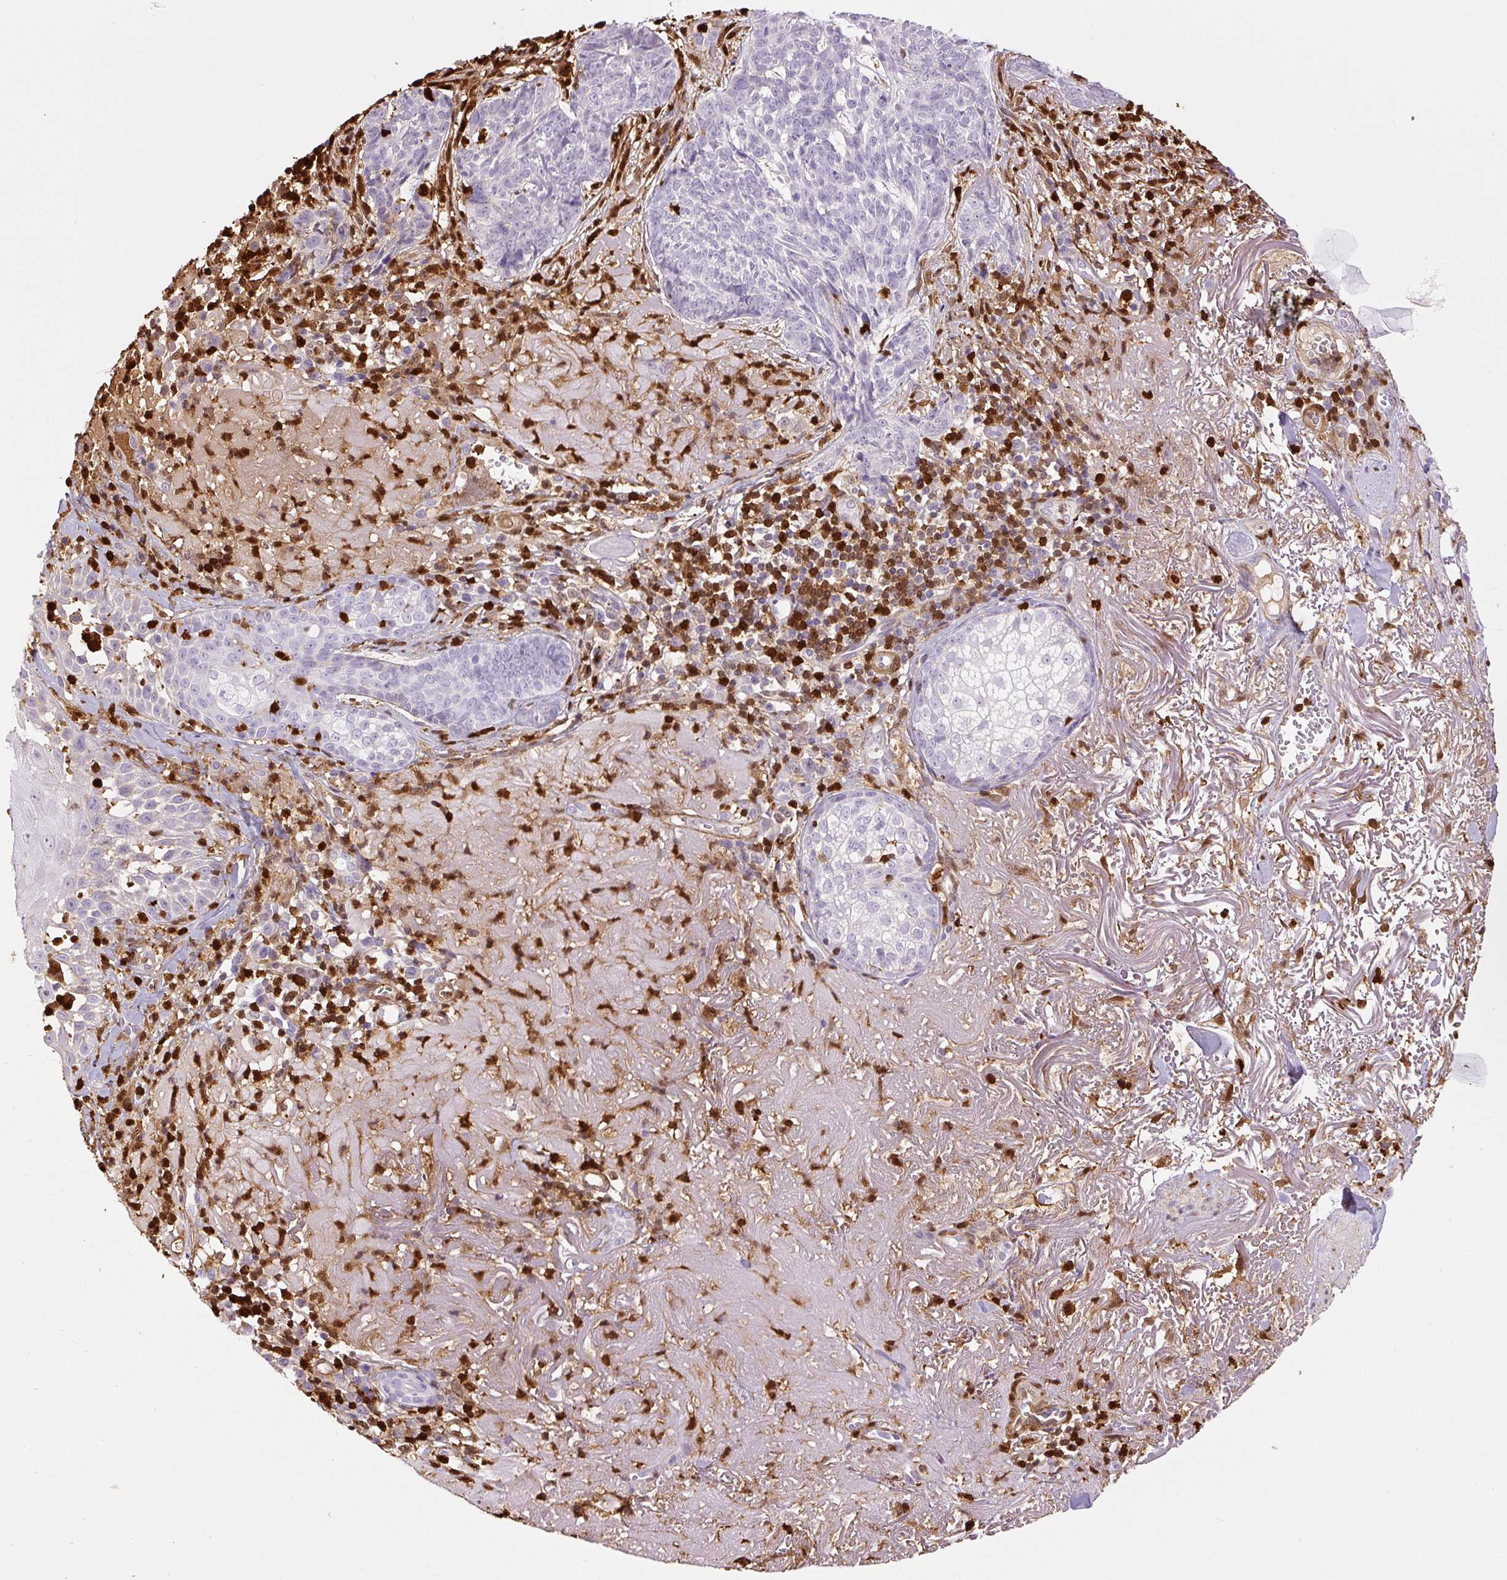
{"staining": {"intensity": "negative", "quantity": "none", "location": "none"}, "tissue": "skin cancer", "cell_type": "Tumor cells", "image_type": "cancer", "snomed": [{"axis": "morphology", "description": "Basal cell carcinoma"}, {"axis": "topography", "description": "Skin"}, {"axis": "topography", "description": "Skin of face"}], "caption": "Histopathology image shows no protein expression in tumor cells of skin basal cell carcinoma tissue.", "gene": "S100A4", "patient": {"sex": "female", "age": 95}}